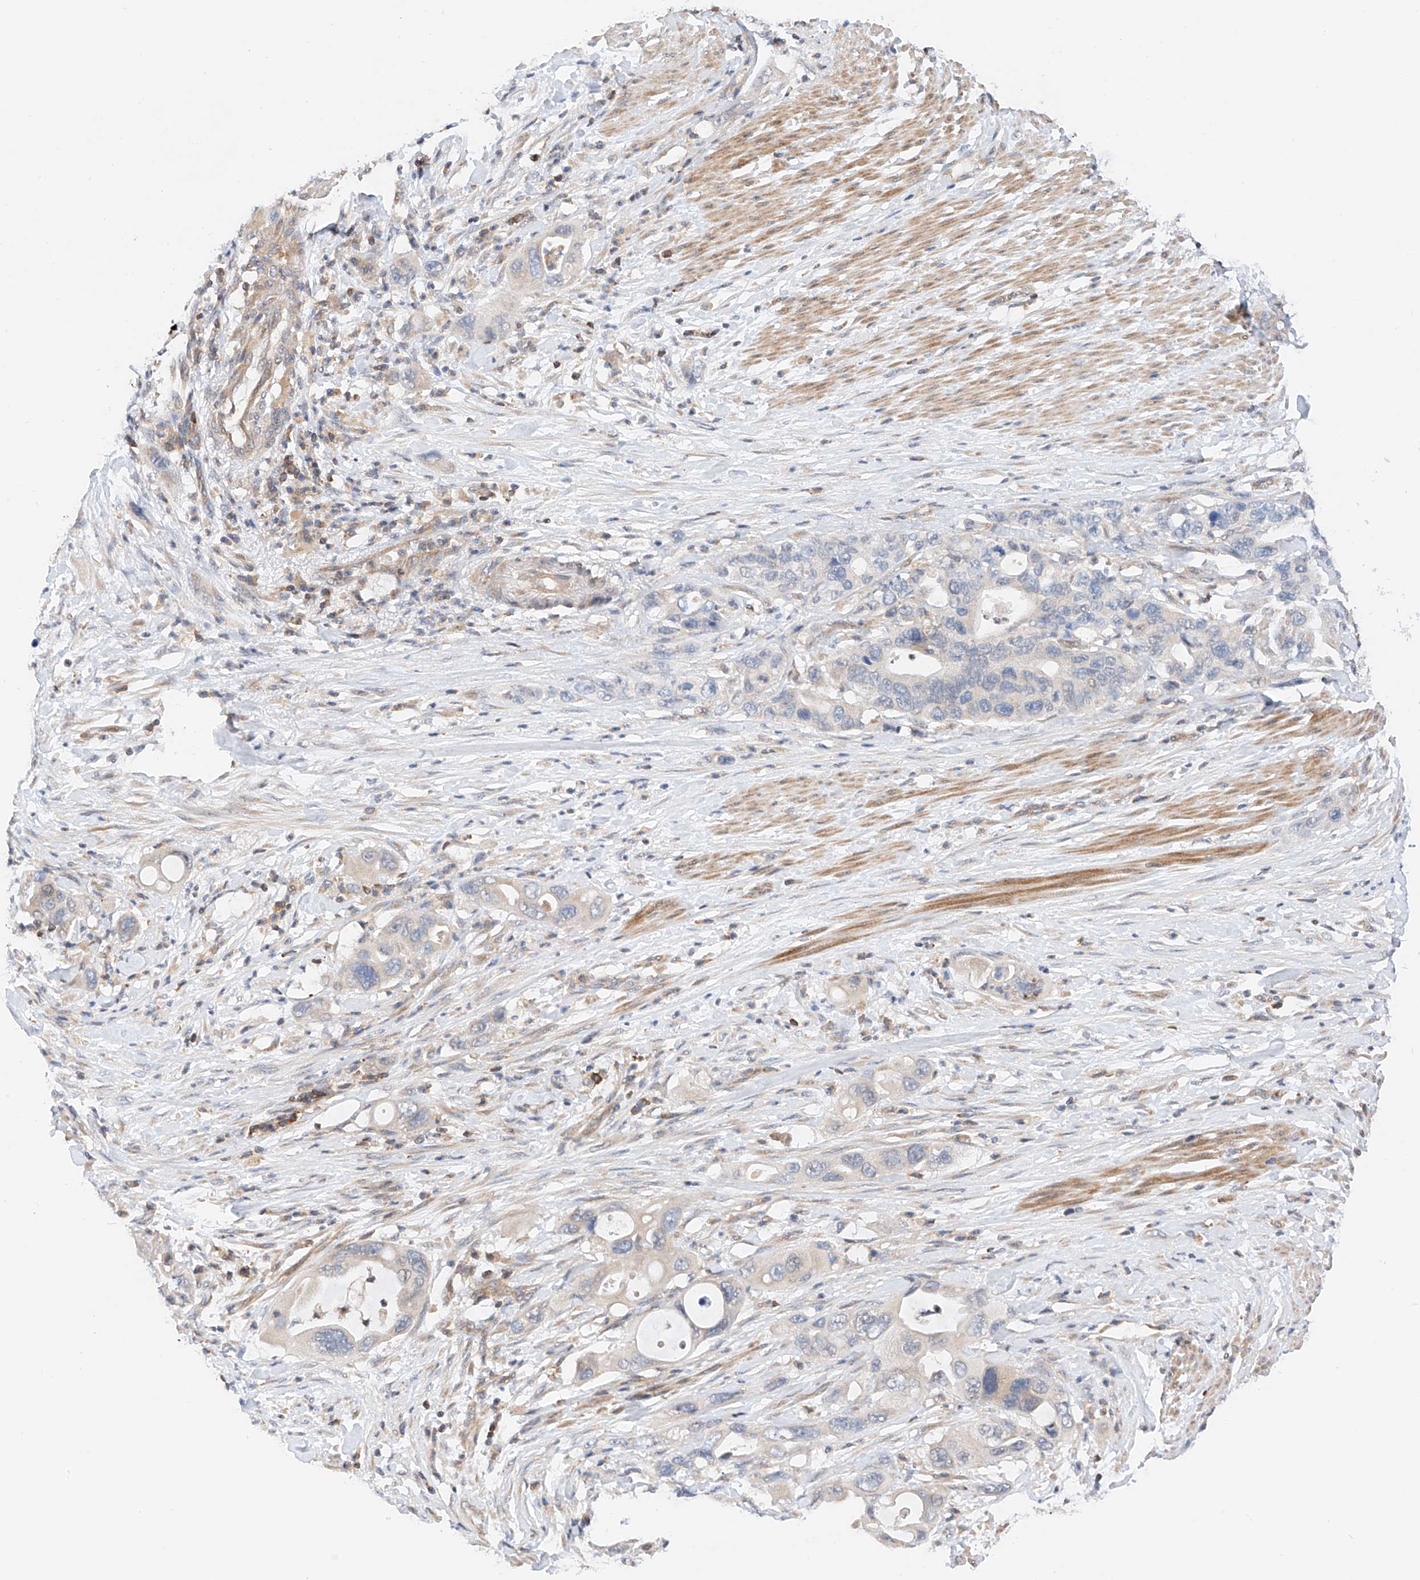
{"staining": {"intensity": "weak", "quantity": "25%-75%", "location": "cytoplasmic/membranous"}, "tissue": "pancreatic cancer", "cell_type": "Tumor cells", "image_type": "cancer", "snomed": [{"axis": "morphology", "description": "Adenocarcinoma, NOS"}, {"axis": "topography", "description": "Pancreas"}], "caption": "Immunohistochemical staining of pancreatic cancer (adenocarcinoma) demonstrates low levels of weak cytoplasmic/membranous expression in about 25%-75% of tumor cells.", "gene": "MFN2", "patient": {"sex": "female", "age": 71}}